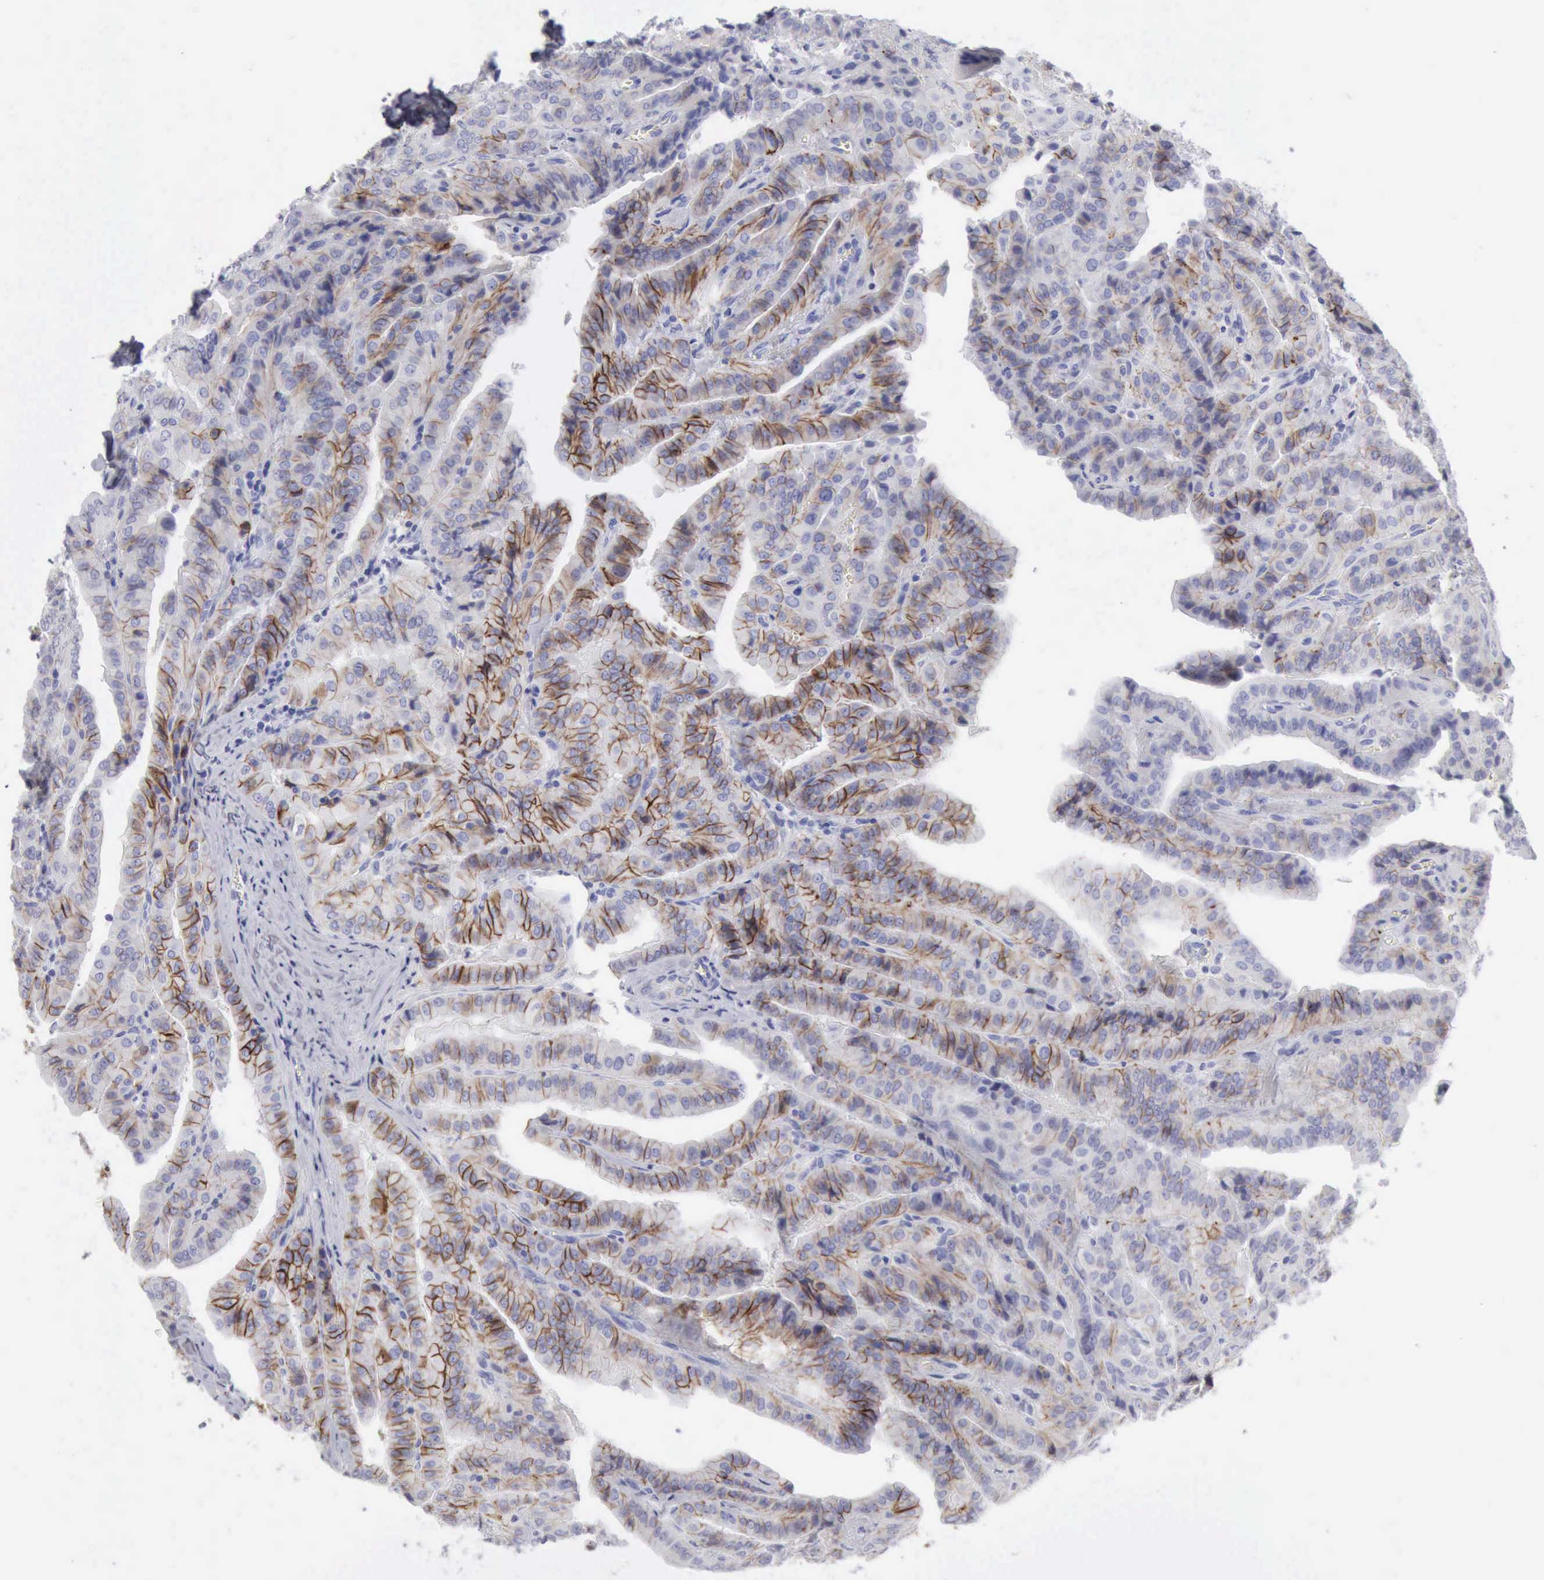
{"staining": {"intensity": "moderate", "quantity": "25%-75%", "location": "cytoplasmic/membranous"}, "tissue": "thyroid cancer", "cell_type": "Tumor cells", "image_type": "cancer", "snomed": [{"axis": "morphology", "description": "Papillary adenocarcinoma, NOS"}, {"axis": "topography", "description": "Thyroid gland"}], "caption": "Protein staining of thyroid cancer tissue shows moderate cytoplasmic/membranous staining in approximately 25%-75% of tumor cells.", "gene": "NCAM1", "patient": {"sex": "female", "age": 71}}